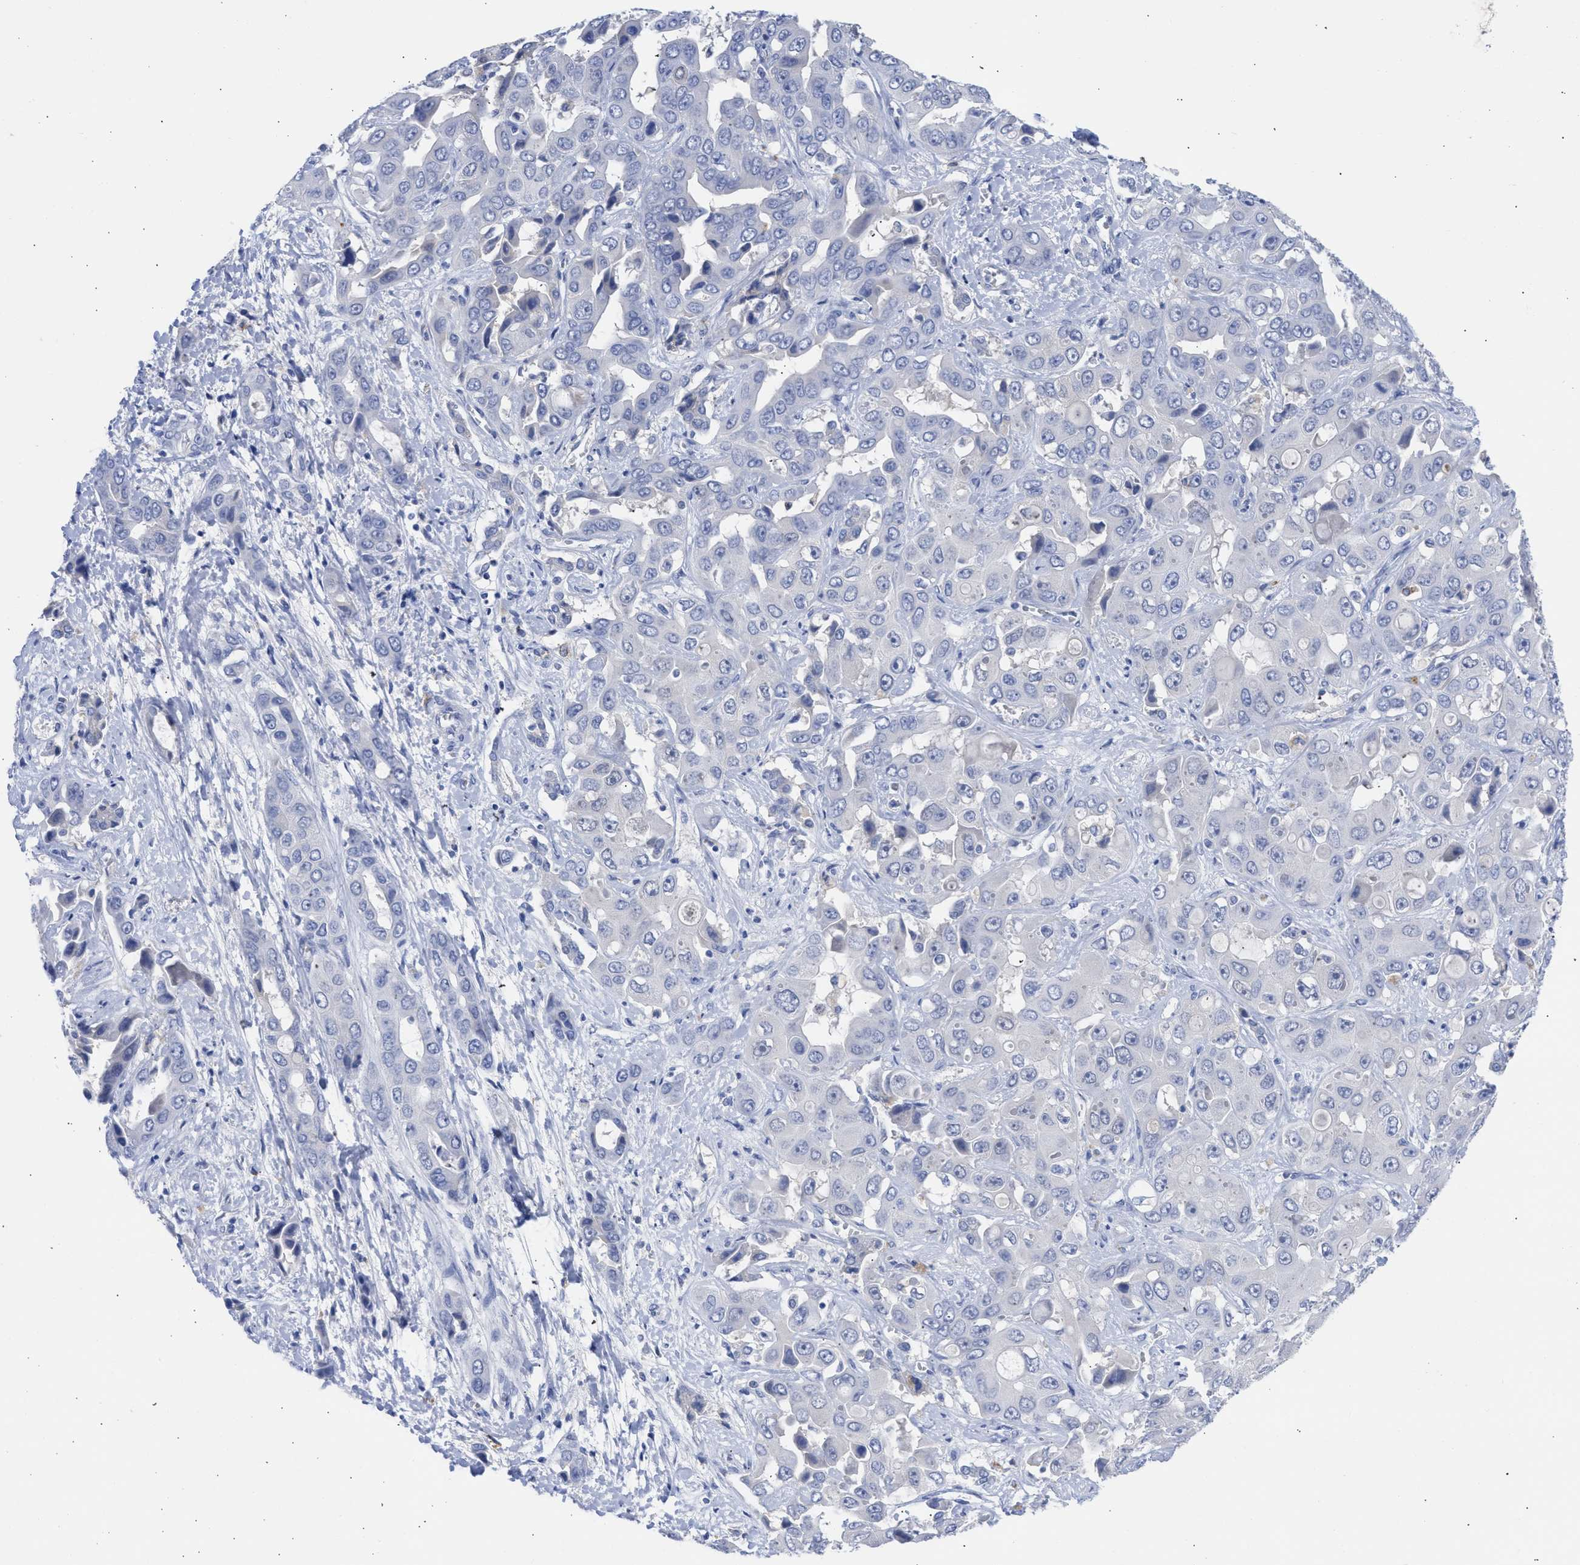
{"staining": {"intensity": "negative", "quantity": "none", "location": "none"}, "tissue": "liver cancer", "cell_type": "Tumor cells", "image_type": "cancer", "snomed": [{"axis": "morphology", "description": "Cholangiocarcinoma"}, {"axis": "topography", "description": "Liver"}], "caption": "Tumor cells show no significant staining in liver cholangiocarcinoma. (Immunohistochemistry (ihc), brightfield microscopy, high magnification).", "gene": "RSPH1", "patient": {"sex": "female", "age": 52}}